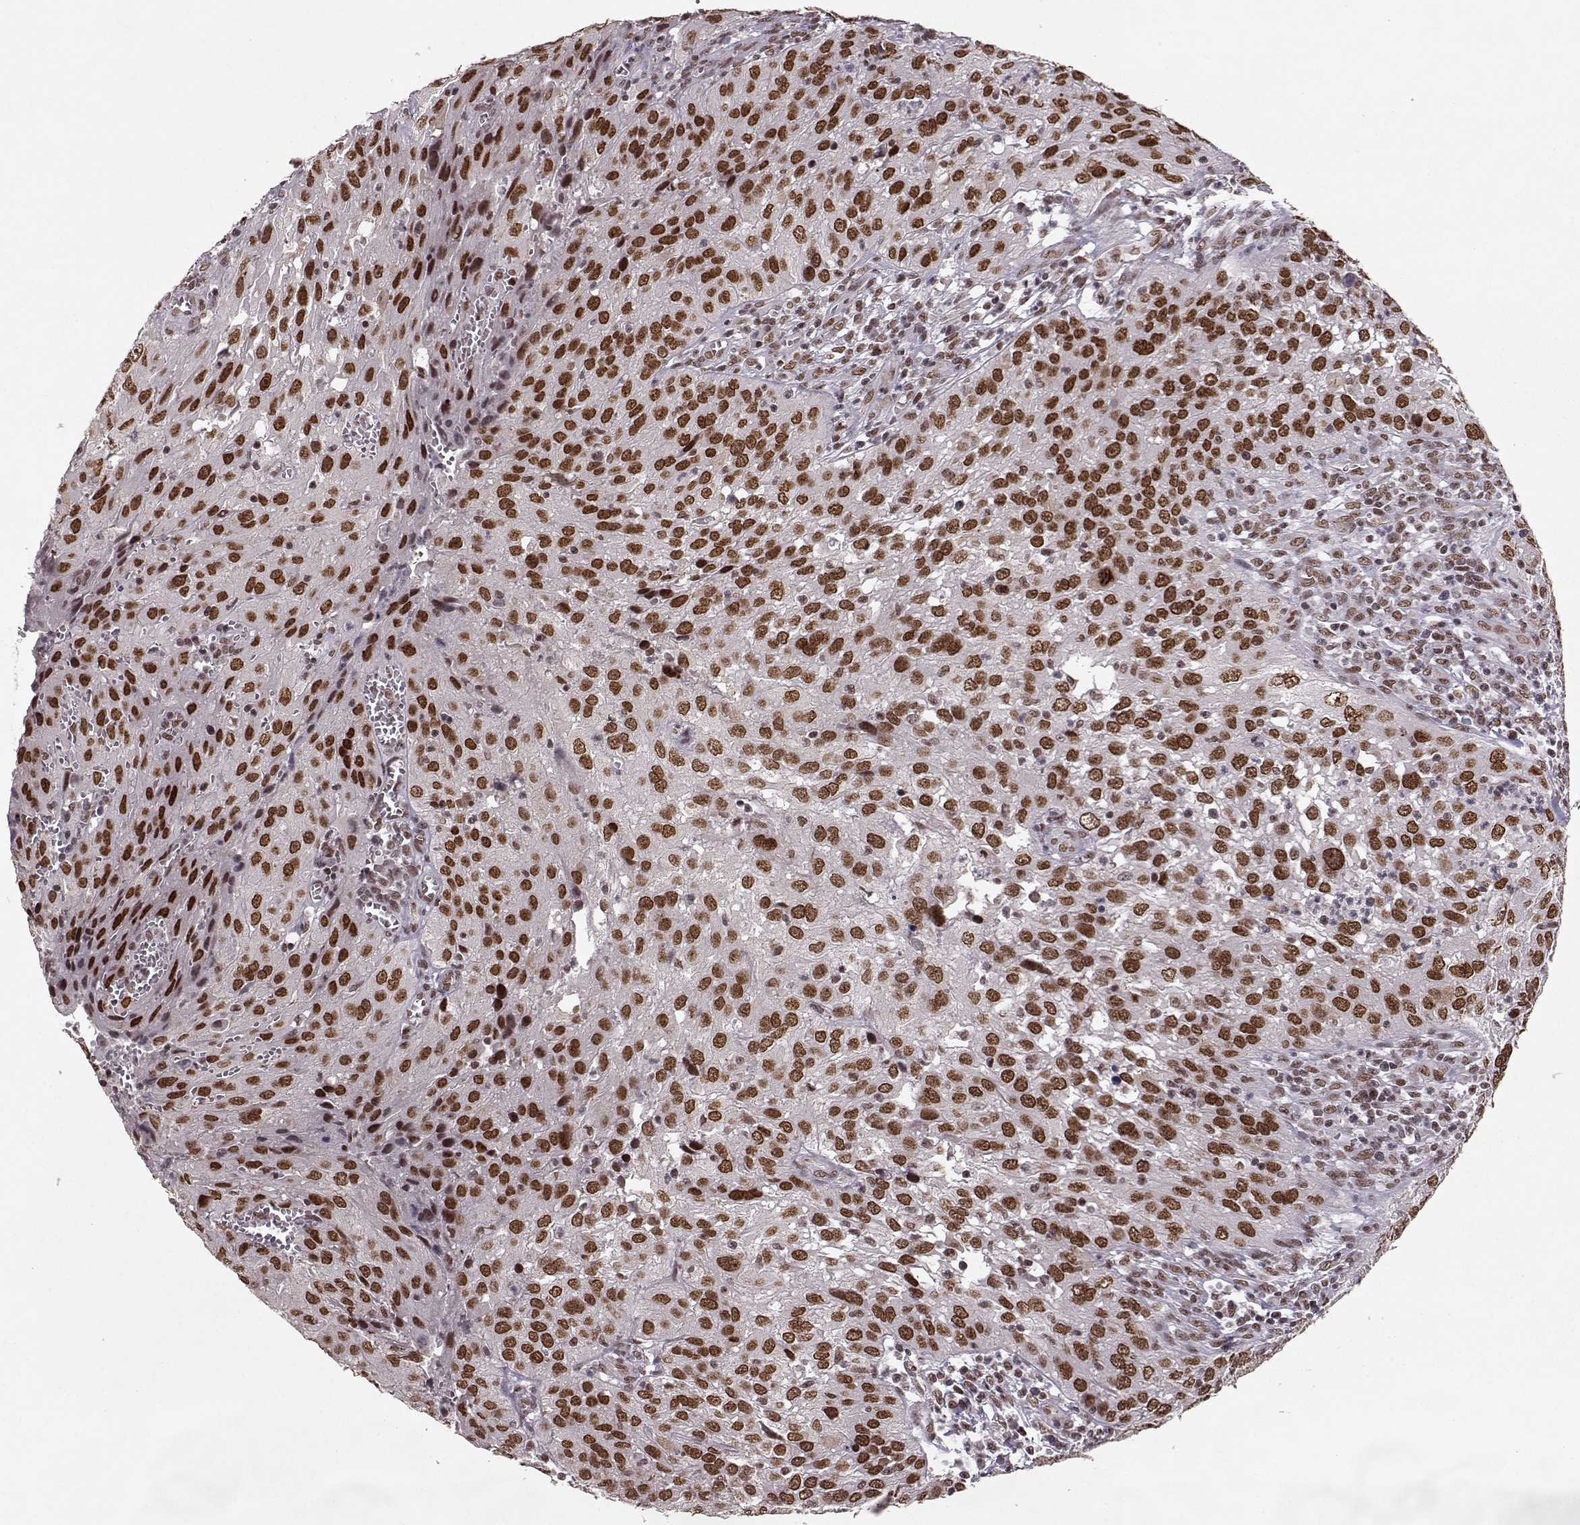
{"staining": {"intensity": "strong", "quantity": ">75%", "location": "nuclear"}, "tissue": "cervical cancer", "cell_type": "Tumor cells", "image_type": "cancer", "snomed": [{"axis": "morphology", "description": "Squamous cell carcinoma, NOS"}, {"axis": "topography", "description": "Cervix"}], "caption": "Strong nuclear staining for a protein is appreciated in about >75% of tumor cells of cervical cancer (squamous cell carcinoma) using IHC.", "gene": "RRAGD", "patient": {"sex": "female", "age": 32}}